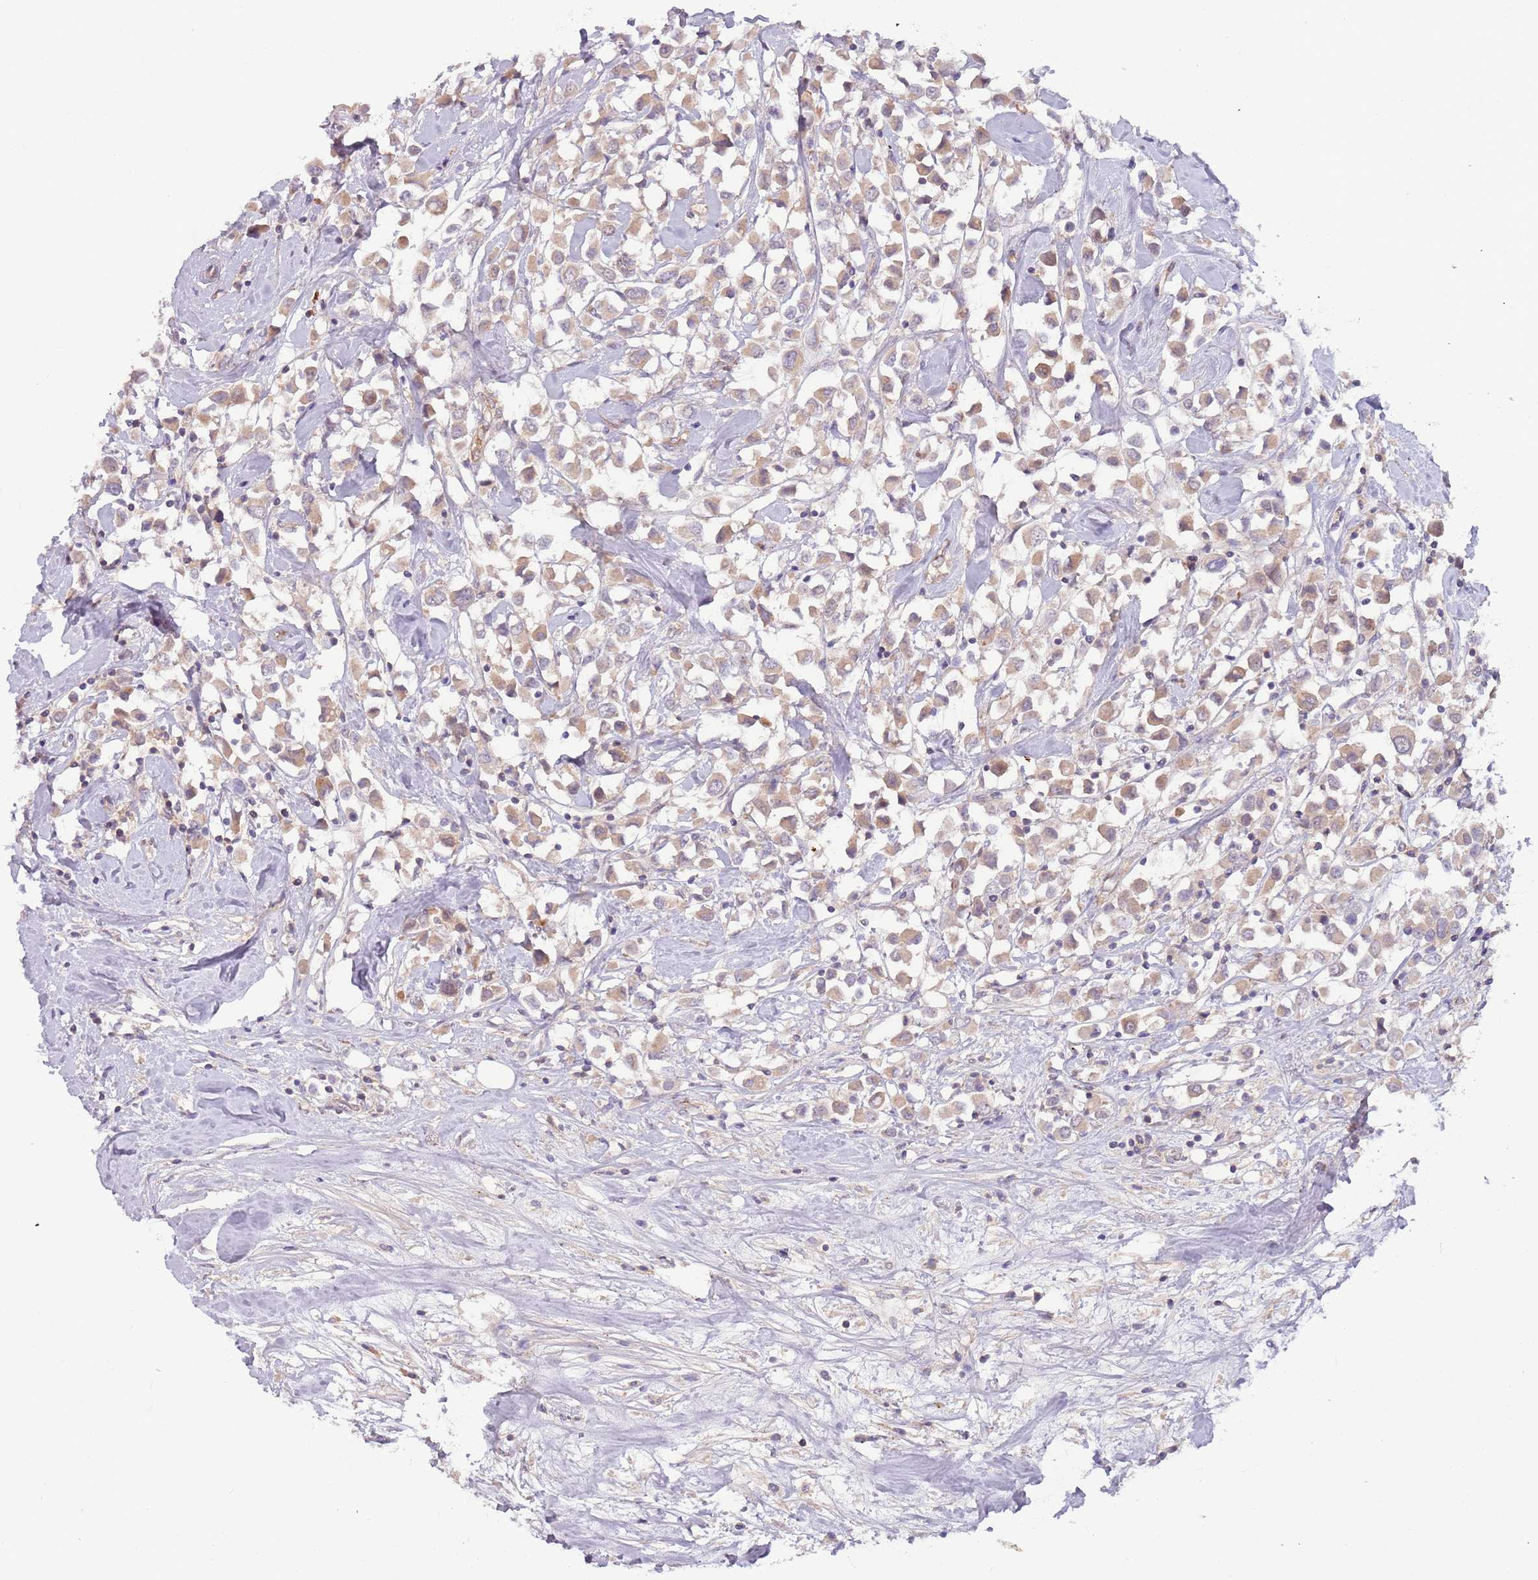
{"staining": {"intensity": "weak", "quantity": ">75%", "location": "cytoplasmic/membranous"}, "tissue": "breast cancer", "cell_type": "Tumor cells", "image_type": "cancer", "snomed": [{"axis": "morphology", "description": "Duct carcinoma"}, {"axis": "topography", "description": "Breast"}], "caption": "Weak cytoplasmic/membranous staining for a protein is appreciated in approximately >75% of tumor cells of breast intraductal carcinoma using IHC.", "gene": "SAV1", "patient": {"sex": "female", "age": 61}}